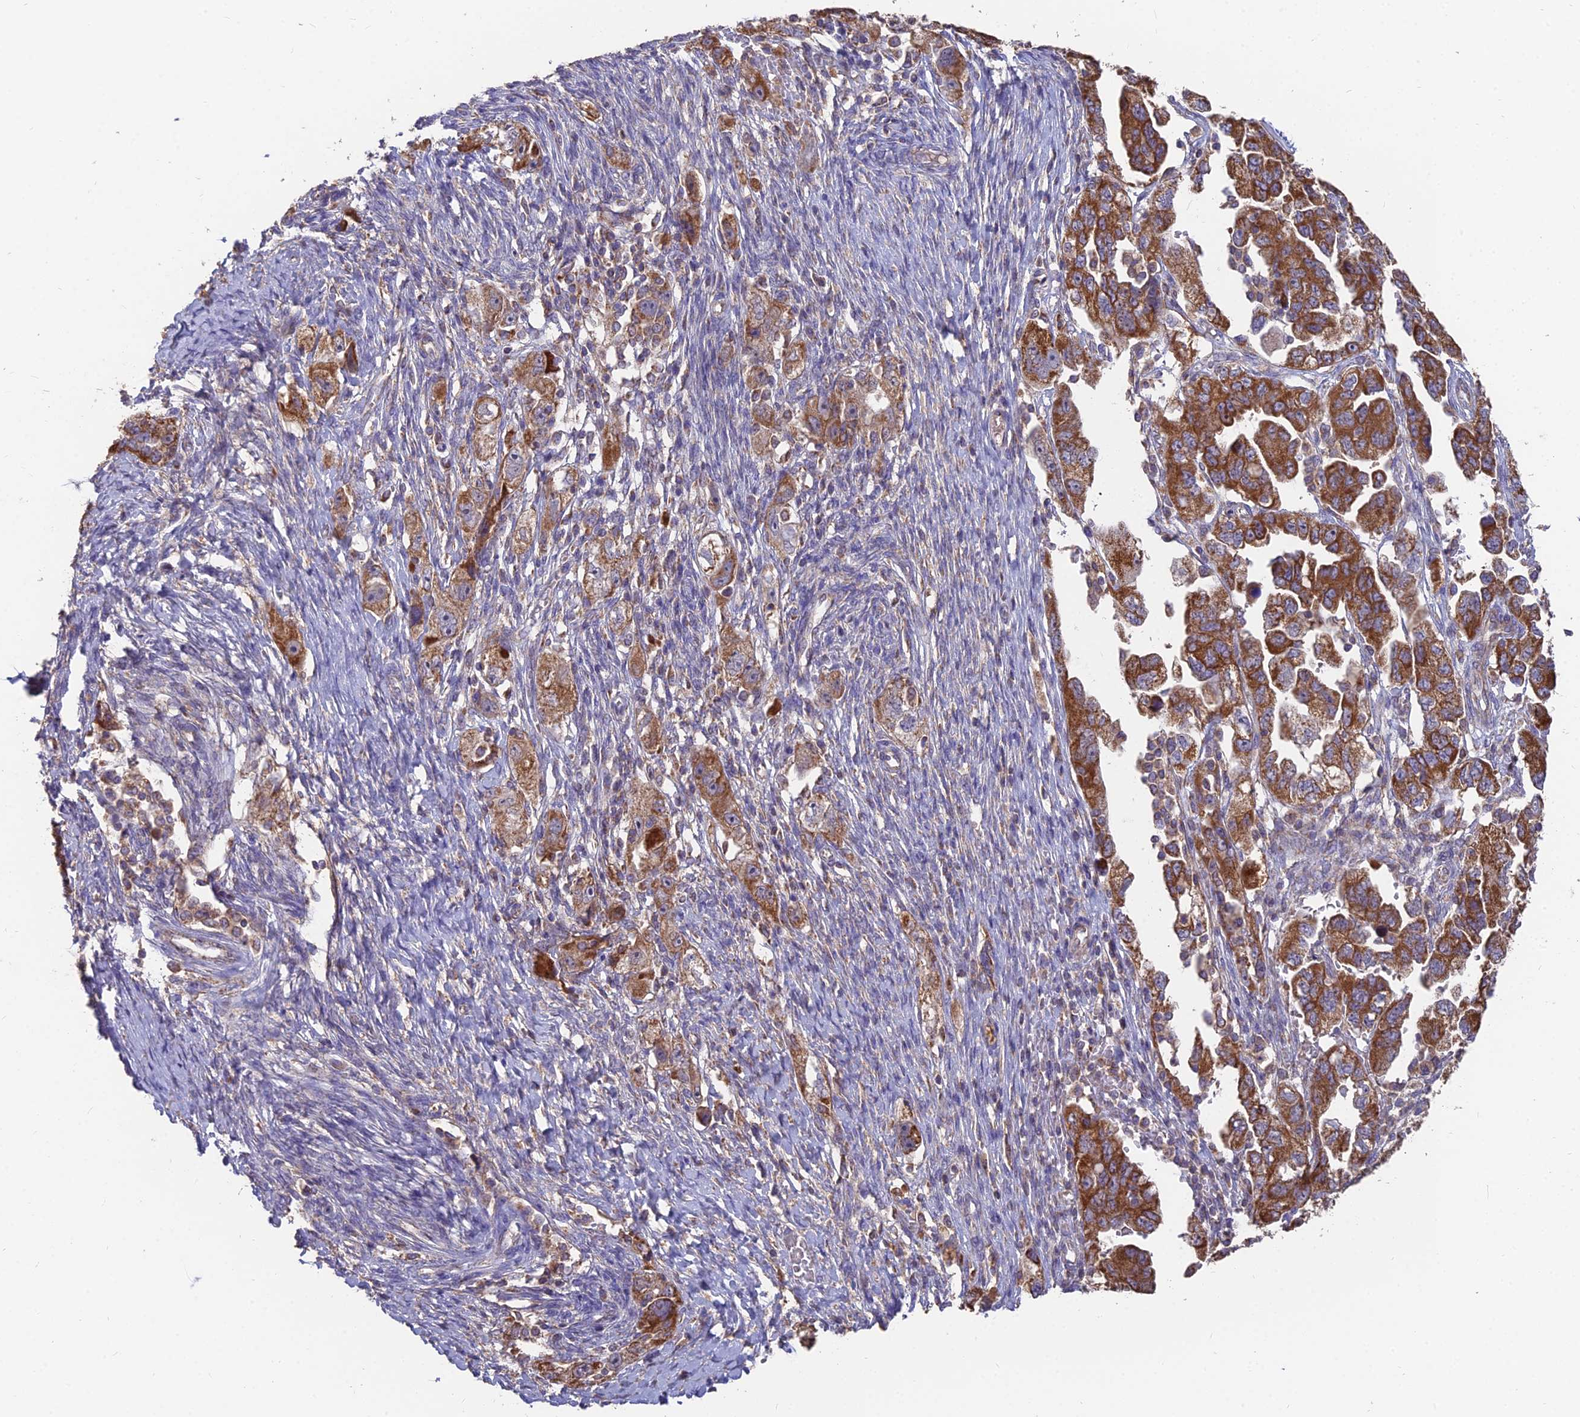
{"staining": {"intensity": "strong", "quantity": "25%-75%", "location": "cytoplasmic/membranous"}, "tissue": "ovarian cancer", "cell_type": "Tumor cells", "image_type": "cancer", "snomed": [{"axis": "morphology", "description": "Carcinoma, NOS"}, {"axis": "morphology", "description": "Cystadenocarcinoma, serous, NOS"}, {"axis": "topography", "description": "Ovary"}], "caption": "Immunohistochemistry (IHC) photomicrograph of ovarian cancer stained for a protein (brown), which shows high levels of strong cytoplasmic/membranous staining in about 25%-75% of tumor cells.", "gene": "IFT22", "patient": {"sex": "female", "age": 69}}